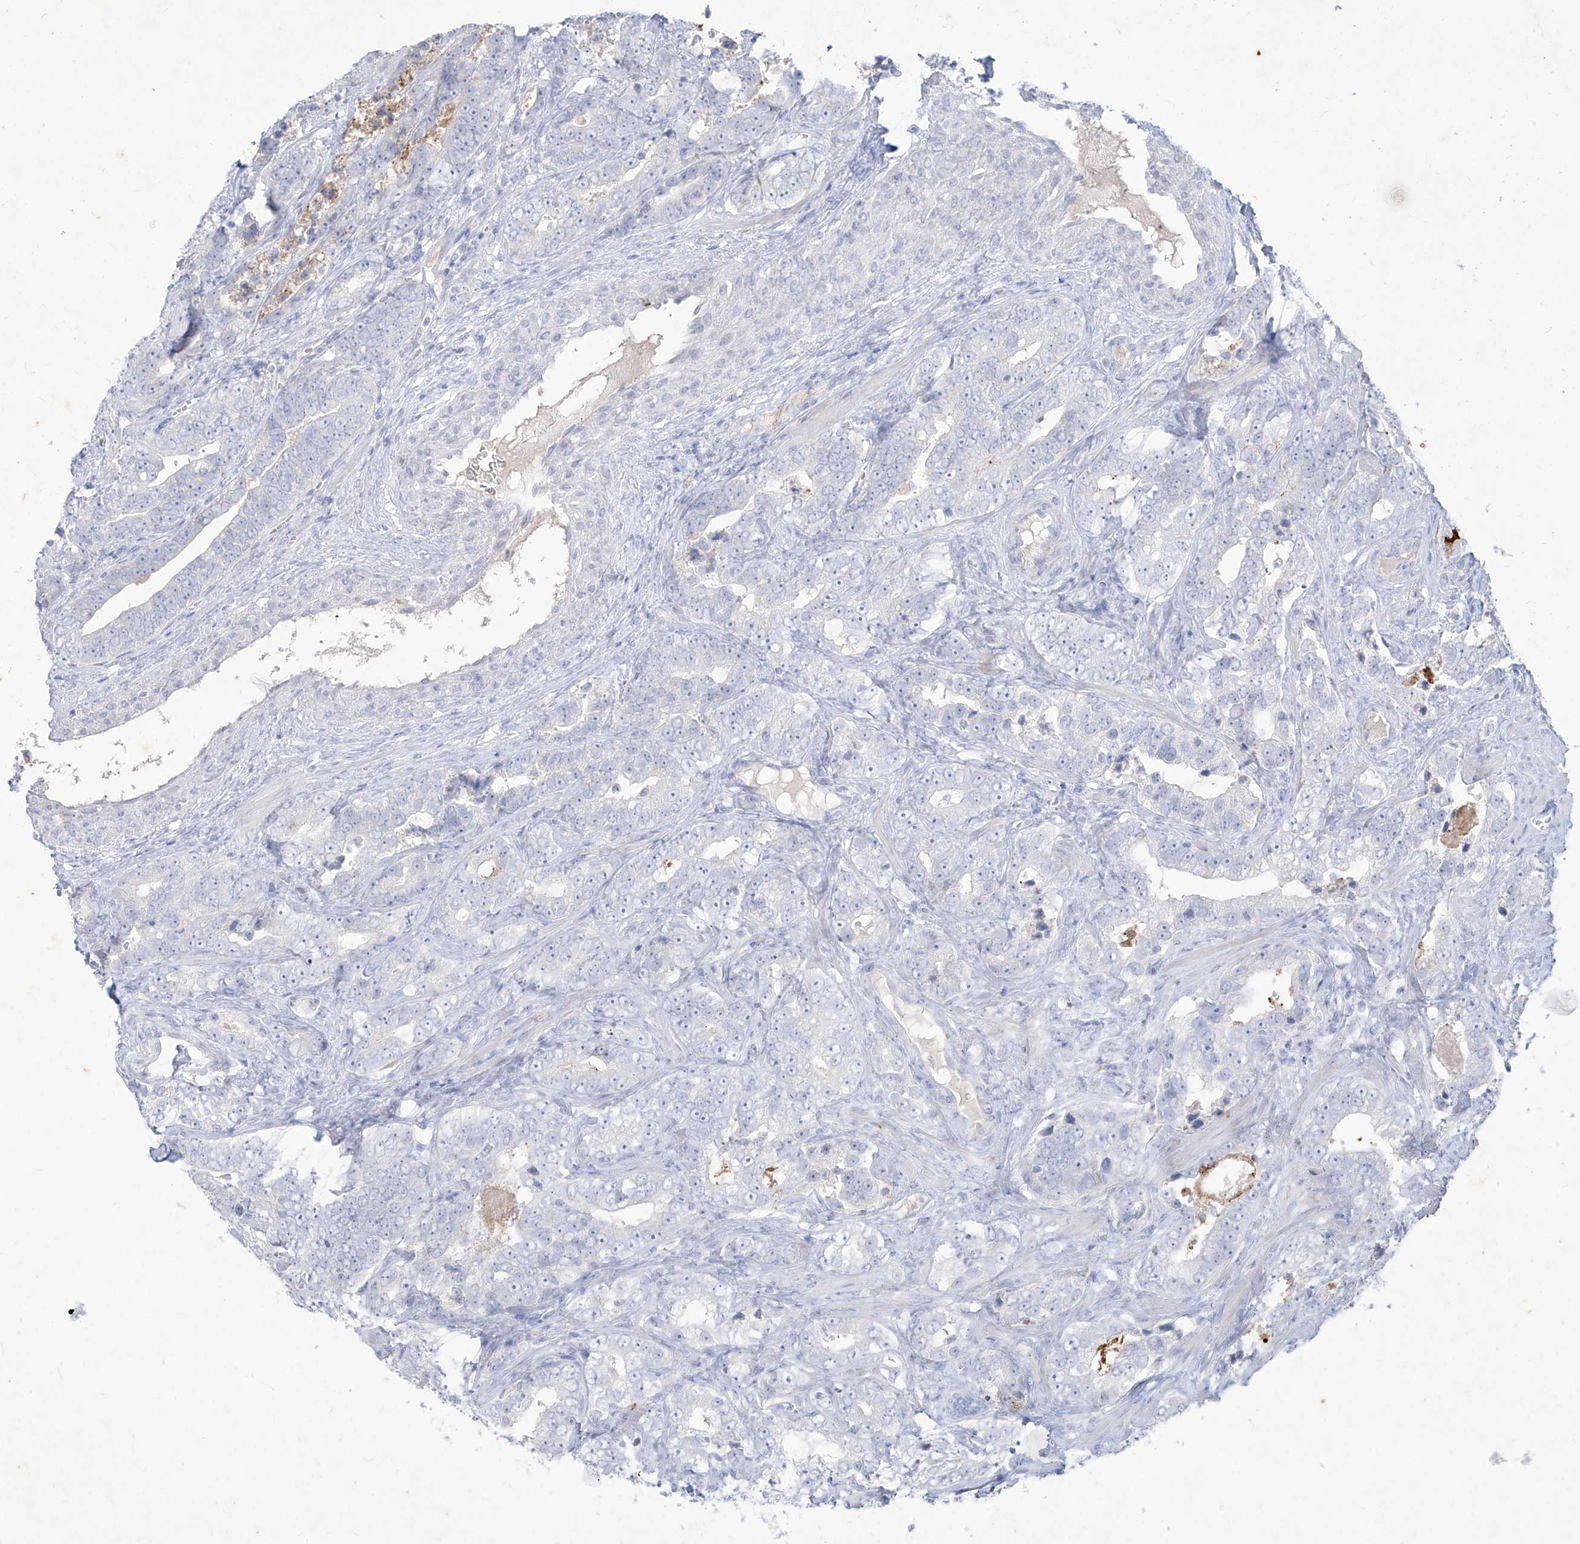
{"staining": {"intensity": "negative", "quantity": "none", "location": "none"}, "tissue": "prostate cancer", "cell_type": "Tumor cells", "image_type": "cancer", "snomed": [{"axis": "morphology", "description": "Adenocarcinoma, High grade"}, {"axis": "topography", "description": "Prostate"}], "caption": "Immunohistochemical staining of prostate cancer reveals no significant staining in tumor cells.", "gene": "TGM4", "patient": {"sex": "male", "age": 62}}